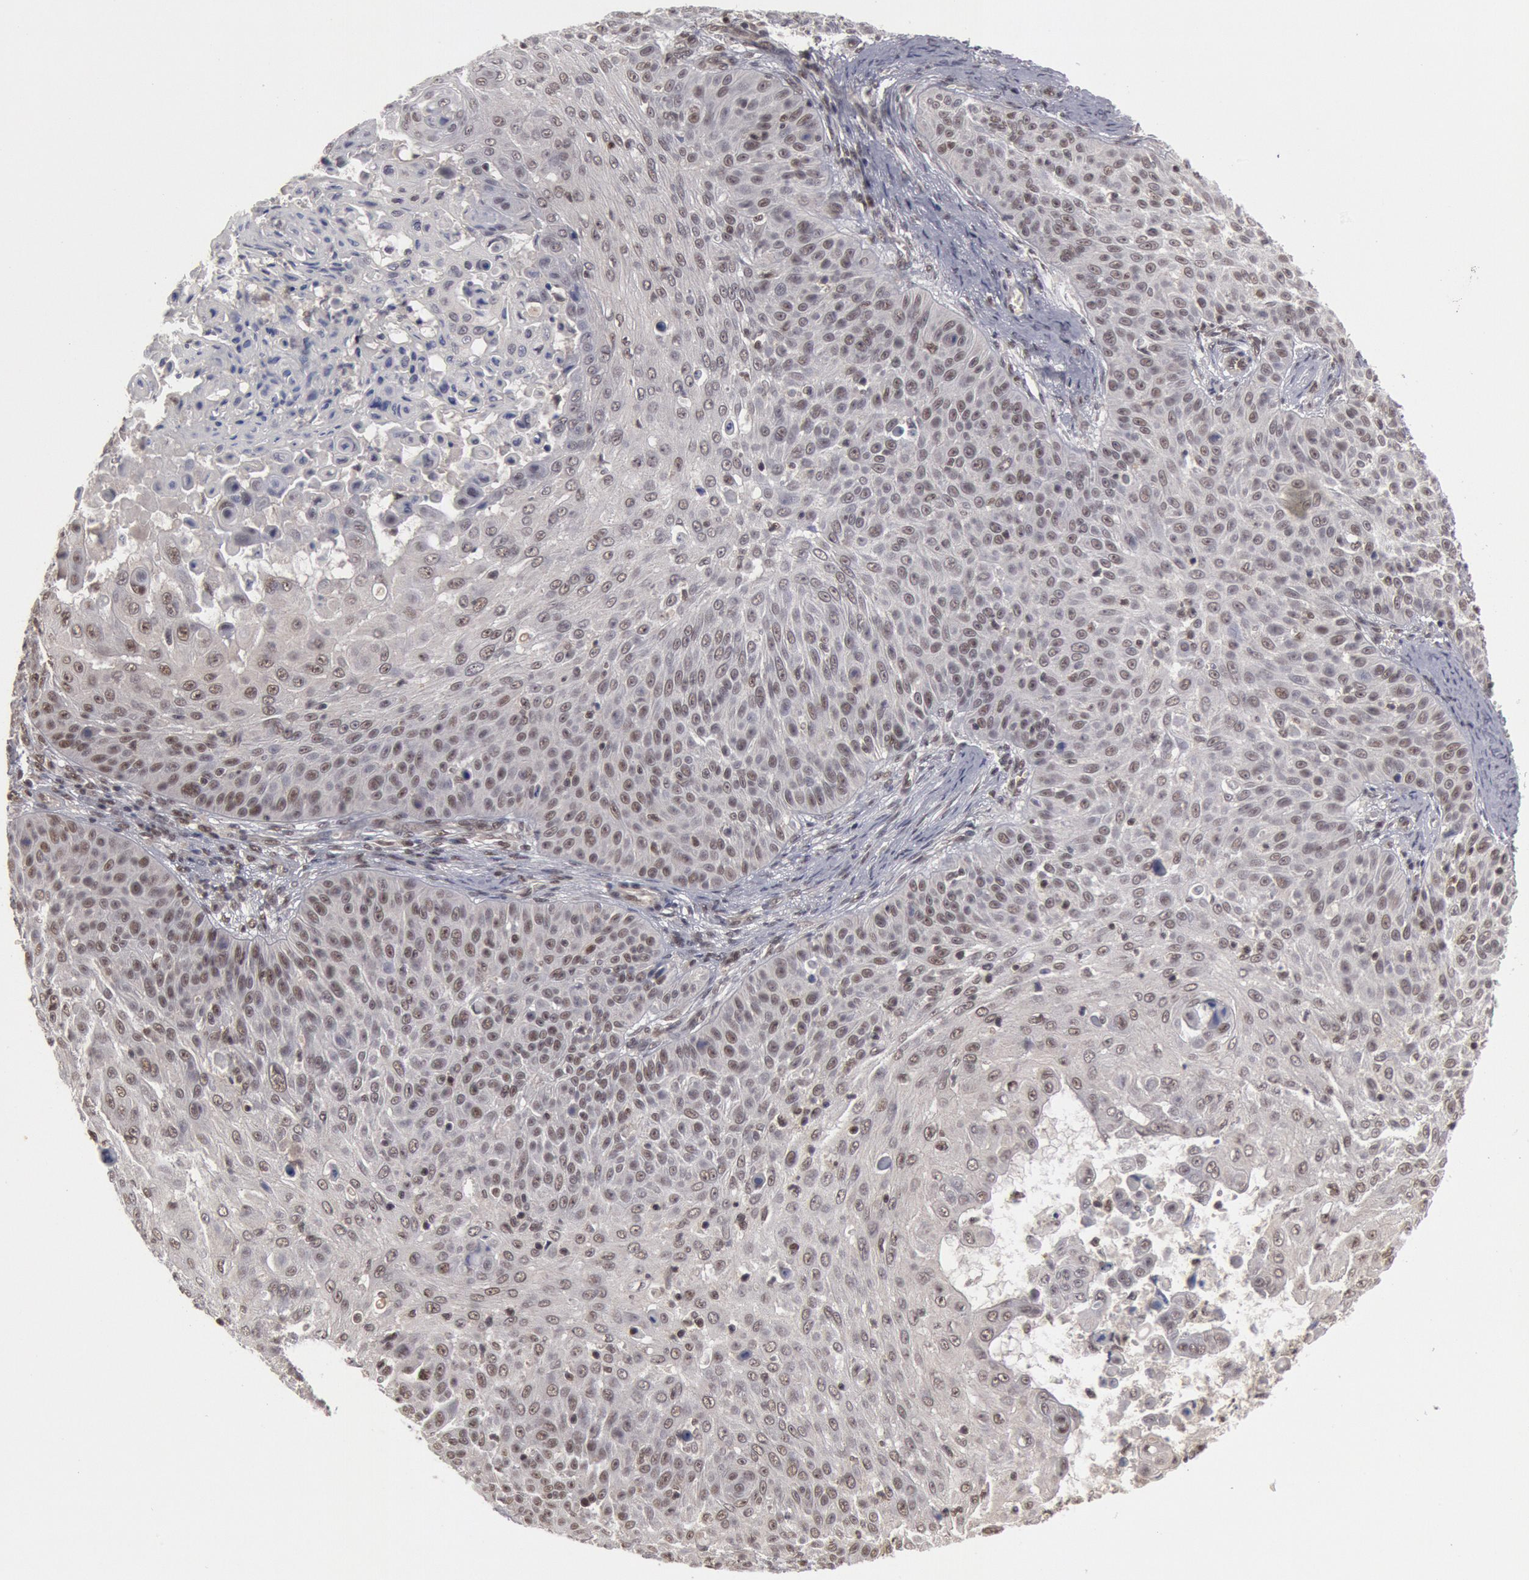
{"staining": {"intensity": "weak", "quantity": "<25%", "location": "nuclear"}, "tissue": "skin cancer", "cell_type": "Tumor cells", "image_type": "cancer", "snomed": [{"axis": "morphology", "description": "Squamous cell carcinoma, NOS"}, {"axis": "topography", "description": "Skin"}], "caption": "A high-resolution photomicrograph shows IHC staining of skin cancer (squamous cell carcinoma), which exhibits no significant positivity in tumor cells.", "gene": "PPP4R3B", "patient": {"sex": "male", "age": 82}}